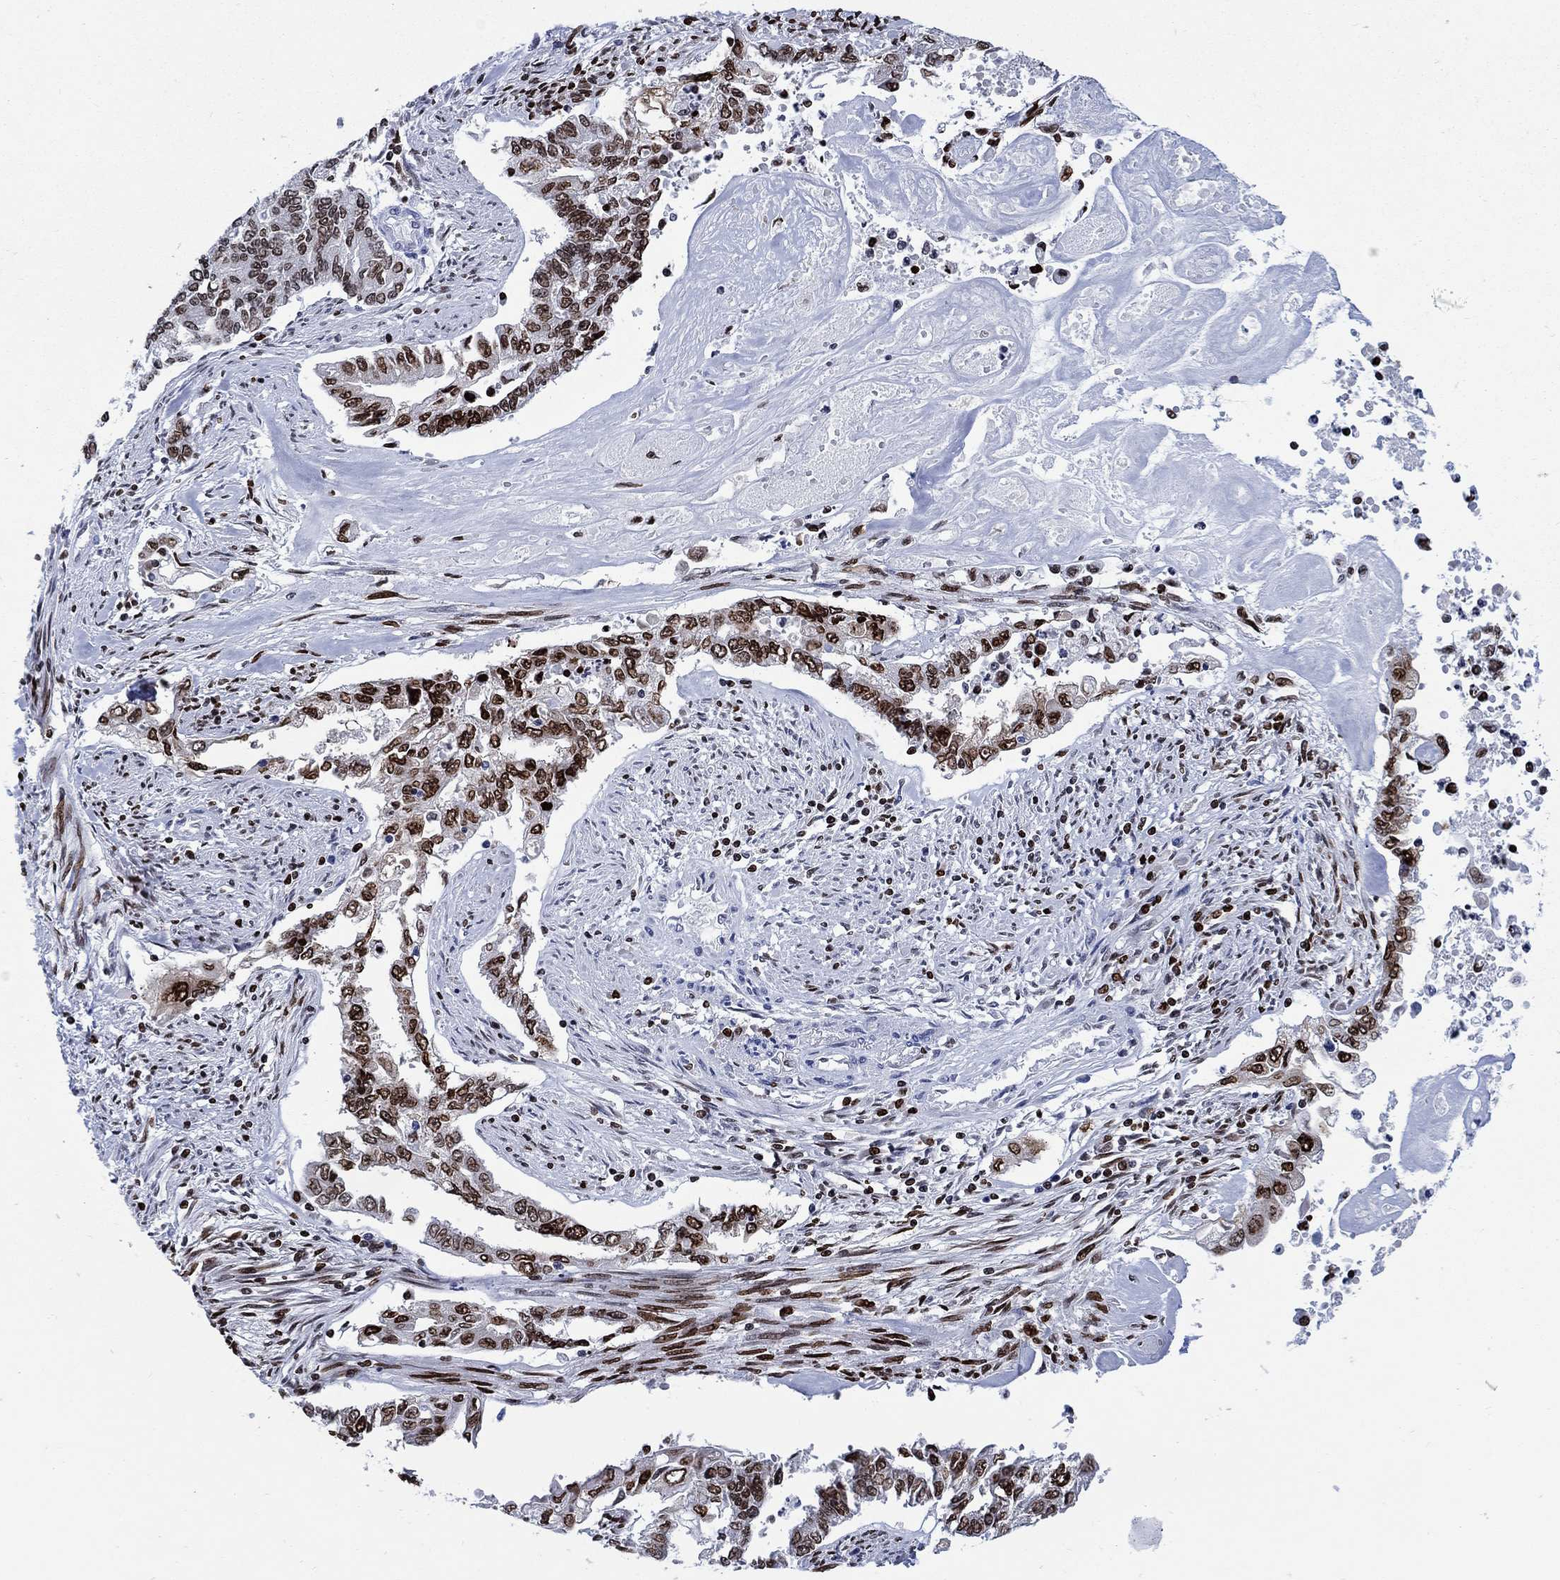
{"staining": {"intensity": "strong", "quantity": "25%-75%", "location": "nuclear"}, "tissue": "endometrial cancer", "cell_type": "Tumor cells", "image_type": "cancer", "snomed": [{"axis": "morphology", "description": "Adenocarcinoma, NOS"}, {"axis": "topography", "description": "Uterus"}], "caption": "Immunohistochemical staining of human adenocarcinoma (endometrial) shows high levels of strong nuclear protein staining in approximately 25%-75% of tumor cells. The staining was performed using DAB, with brown indicating positive protein expression. Nuclei are stained blue with hematoxylin.", "gene": "HMGA1", "patient": {"sex": "female", "age": 59}}